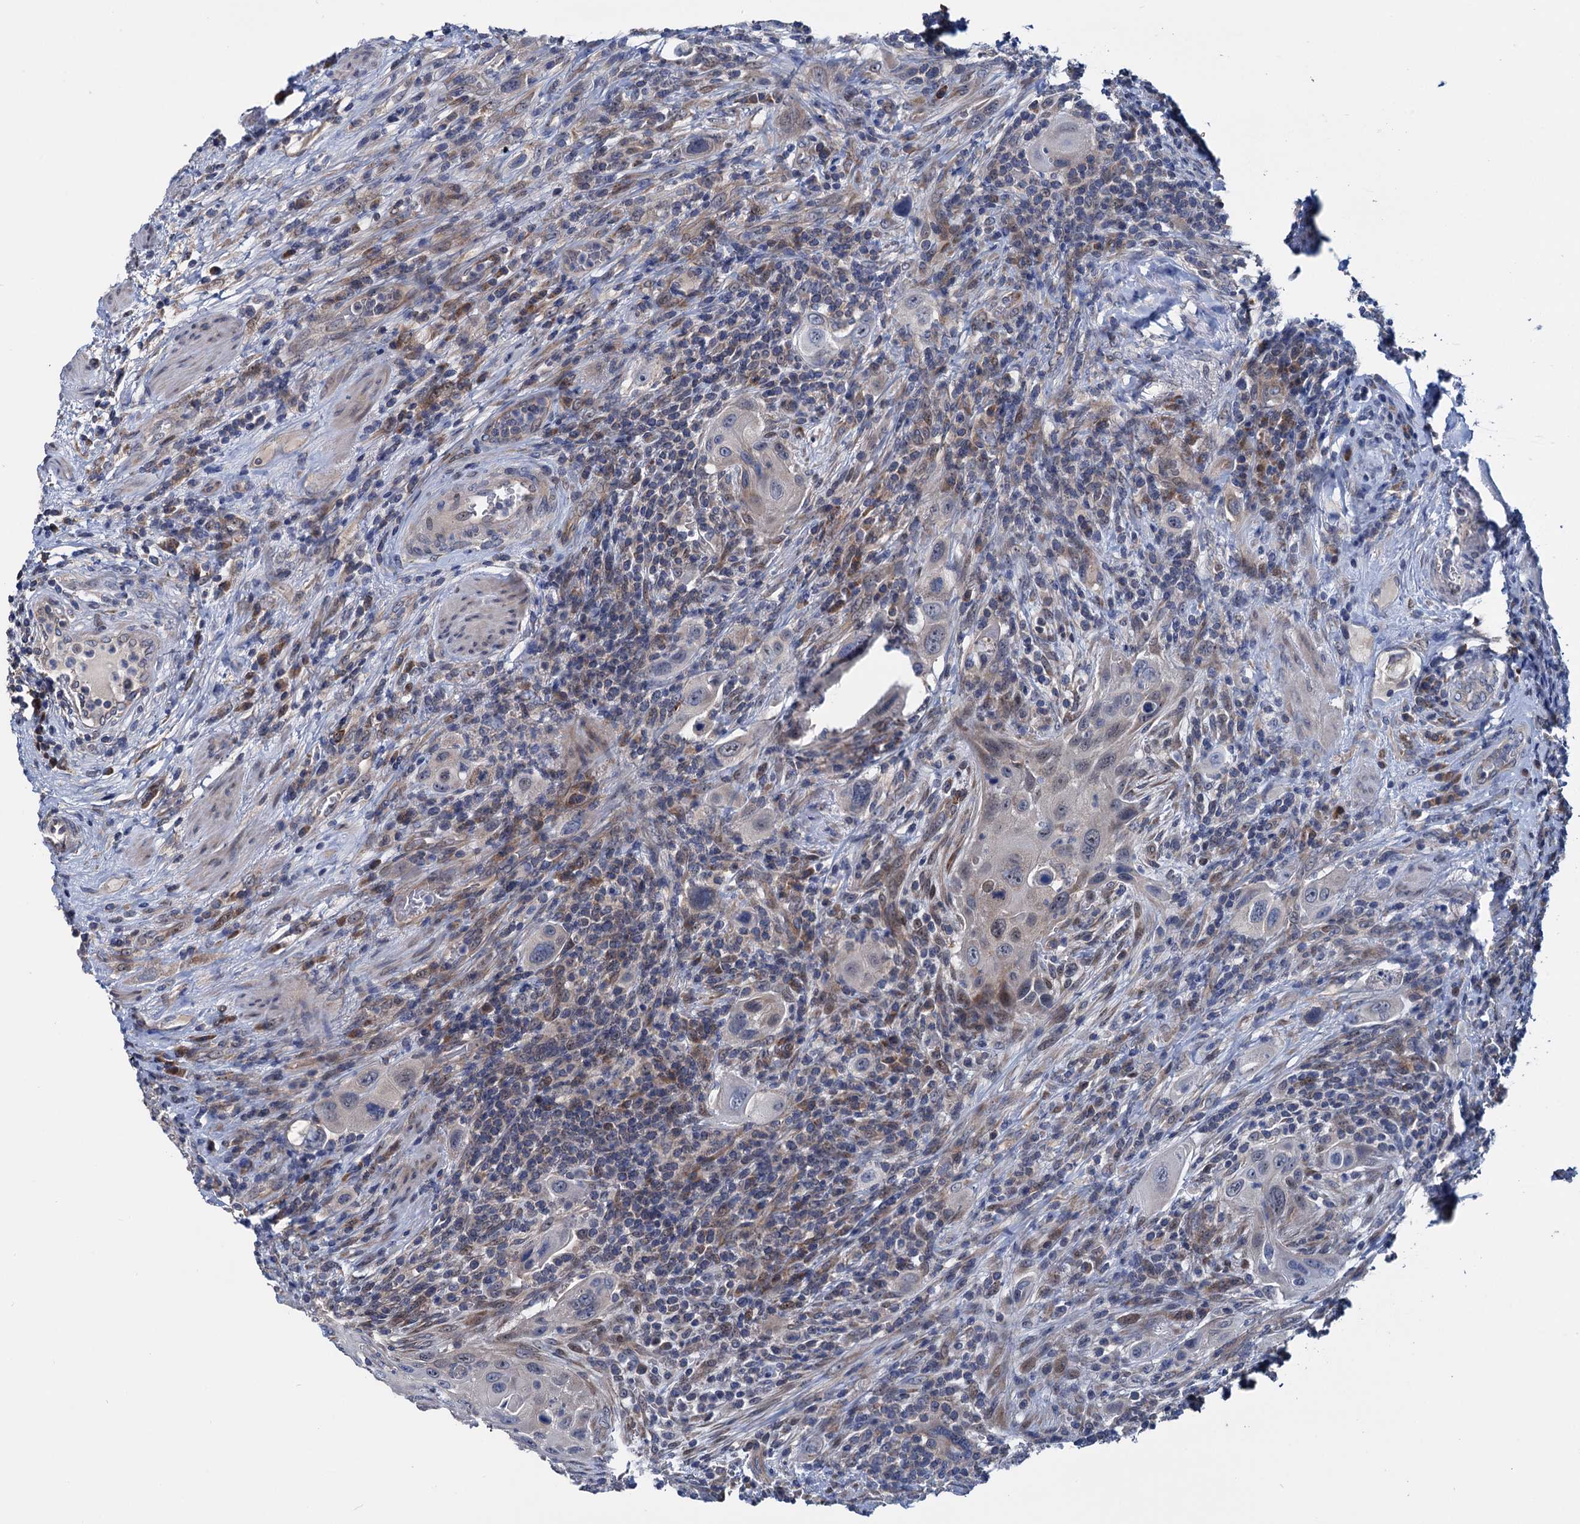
{"staining": {"intensity": "negative", "quantity": "none", "location": "none"}, "tissue": "urothelial cancer", "cell_type": "Tumor cells", "image_type": "cancer", "snomed": [{"axis": "morphology", "description": "Urothelial carcinoma, High grade"}, {"axis": "topography", "description": "Urinary bladder"}], "caption": "Tumor cells show no significant protein staining in high-grade urothelial carcinoma.", "gene": "EYA4", "patient": {"sex": "male", "age": 50}}